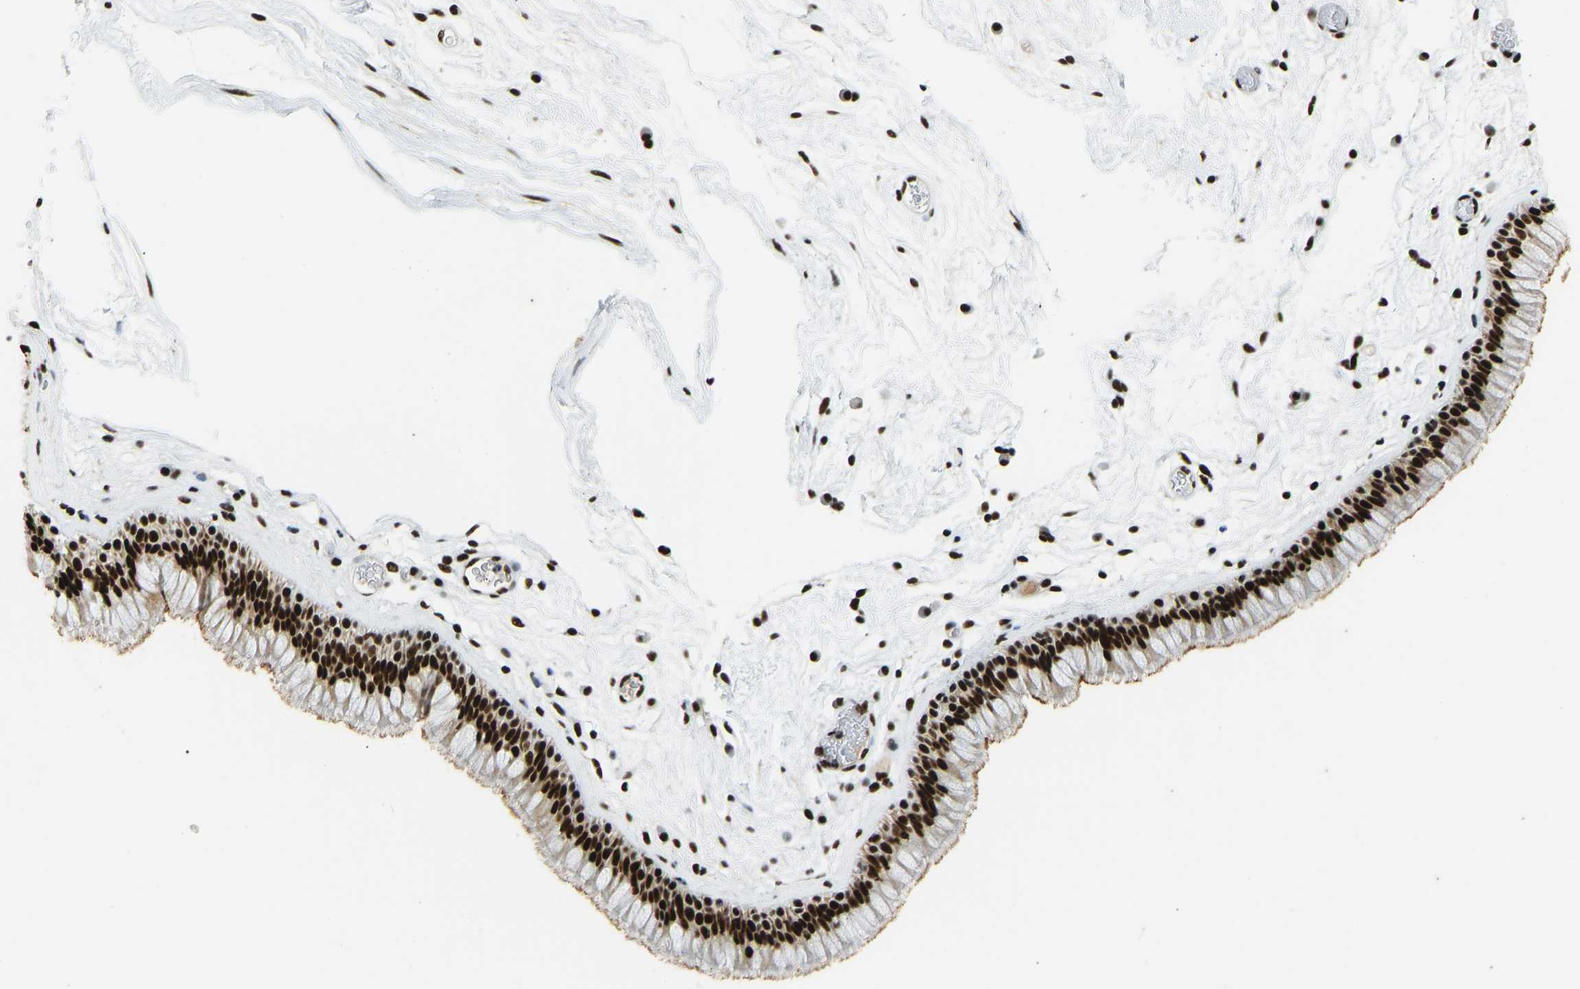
{"staining": {"intensity": "strong", "quantity": ">75%", "location": "nuclear"}, "tissue": "nasopharynx", "cell_type": "Respiratory epithelial cells", "image_type": "normal", "snomed": [{"axis": "morphology", "description": "Normal tissue, NOS"}, {"axis": "morphology", "description": "Inflammation, NOS"}, {"axis": "topography", "description": "Nasopharynx"}], "caption": "Immunohistochemistry (IHC) (DAB) staining of benign human nasopharynx displays strong nuclear protein expression in about >75% of respiratory epithelial cells. Using DAB (brown) and hematoxylin (blue) stains, captured at high magnification using brightfield microscopy.", "gene": "FOXK1", "patient": {"sex": "male", "age": 48}}